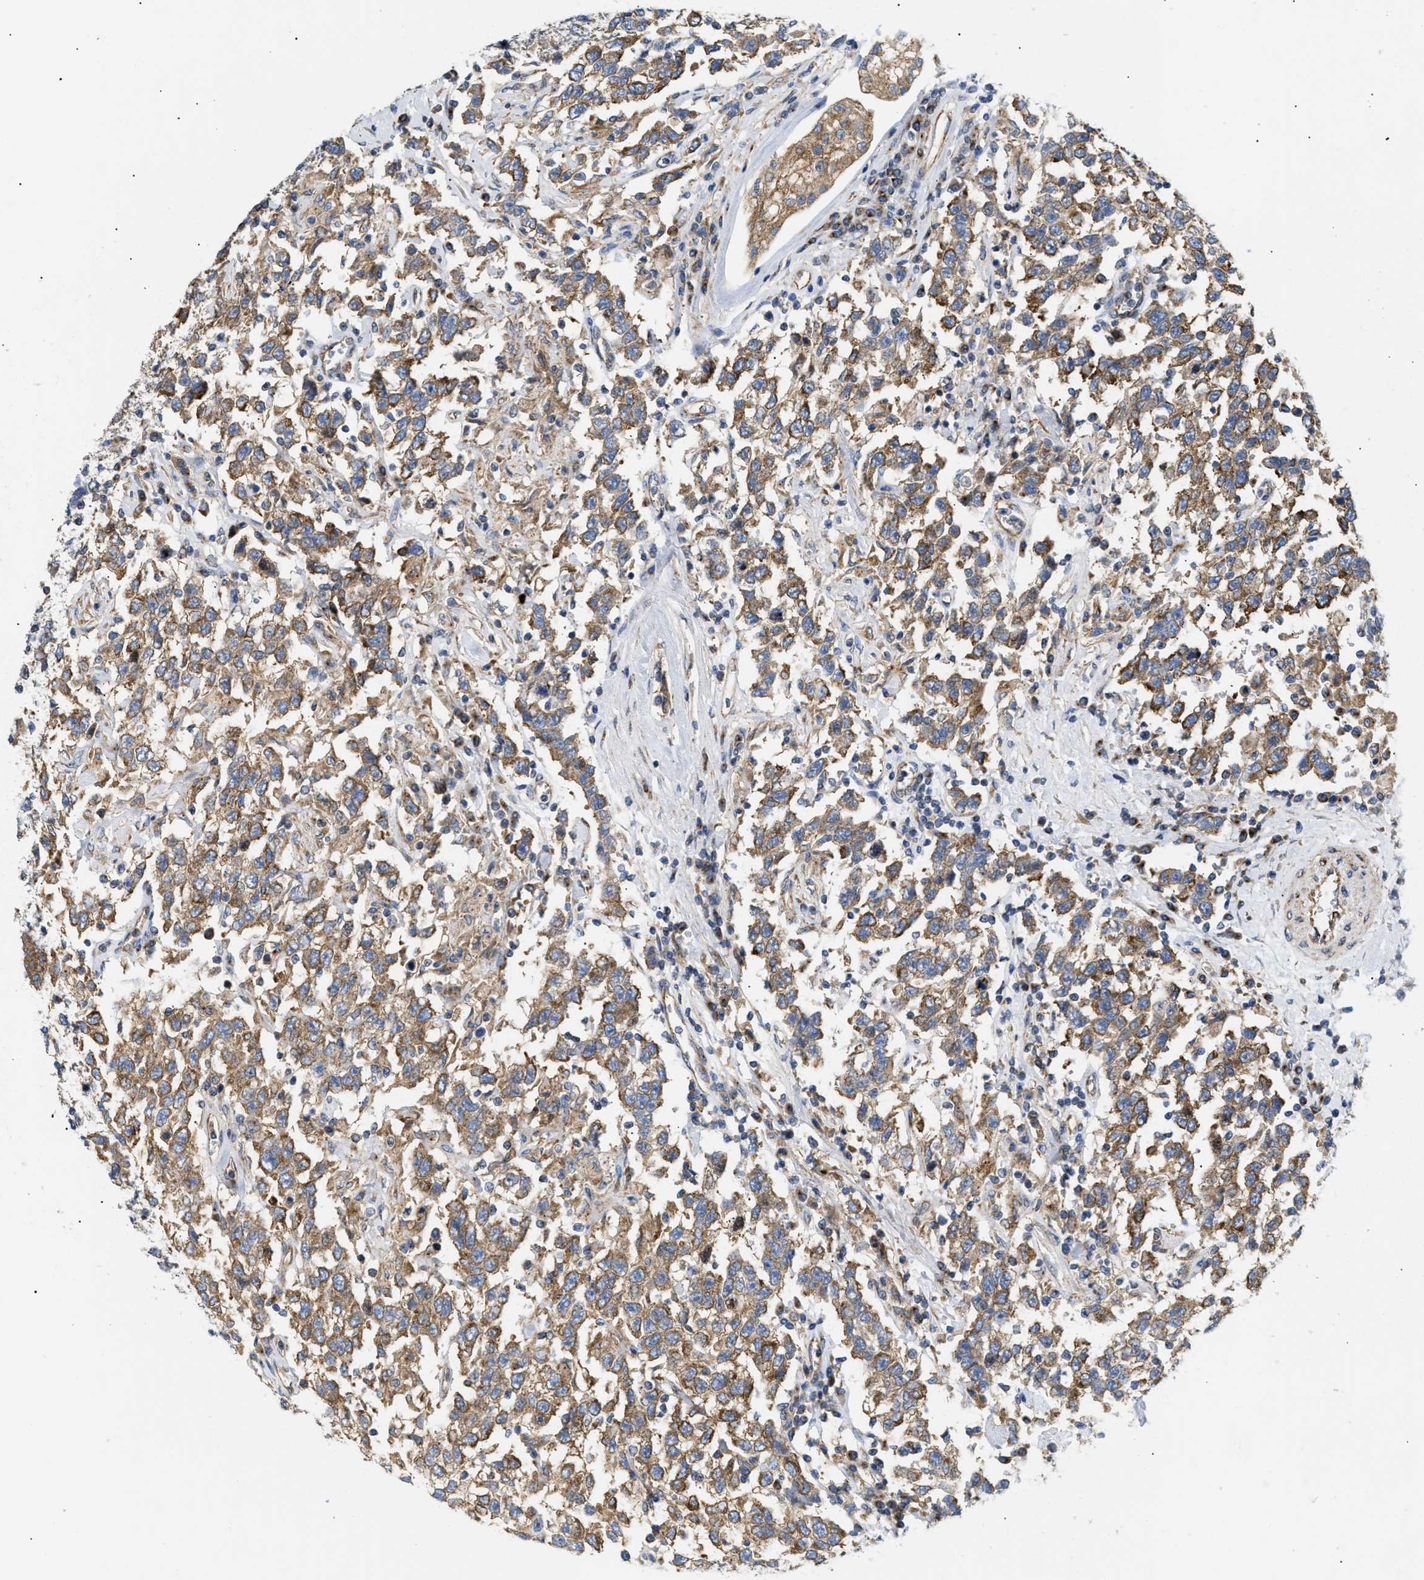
{"staining": {"intensity": "moderate", "quantity": ">75%", "location": "cytoplasmic/membranous"}, "tissue": "testis cancer", "cell_type": "Tumor cells", "image_type": "cancer", "snomed": [{"axis": "morphology", "description": "Seminoma, NOS"}, {"axis": "topography", "description": "Testis"}], "caption": "The micrograph displays a brown stain indicating the presence of a protein in the cytoplasmic/membranous of tumor cells in testis cancer.", "gene": "DCTN4", "patient": {"sex": "male", "age": 41}}